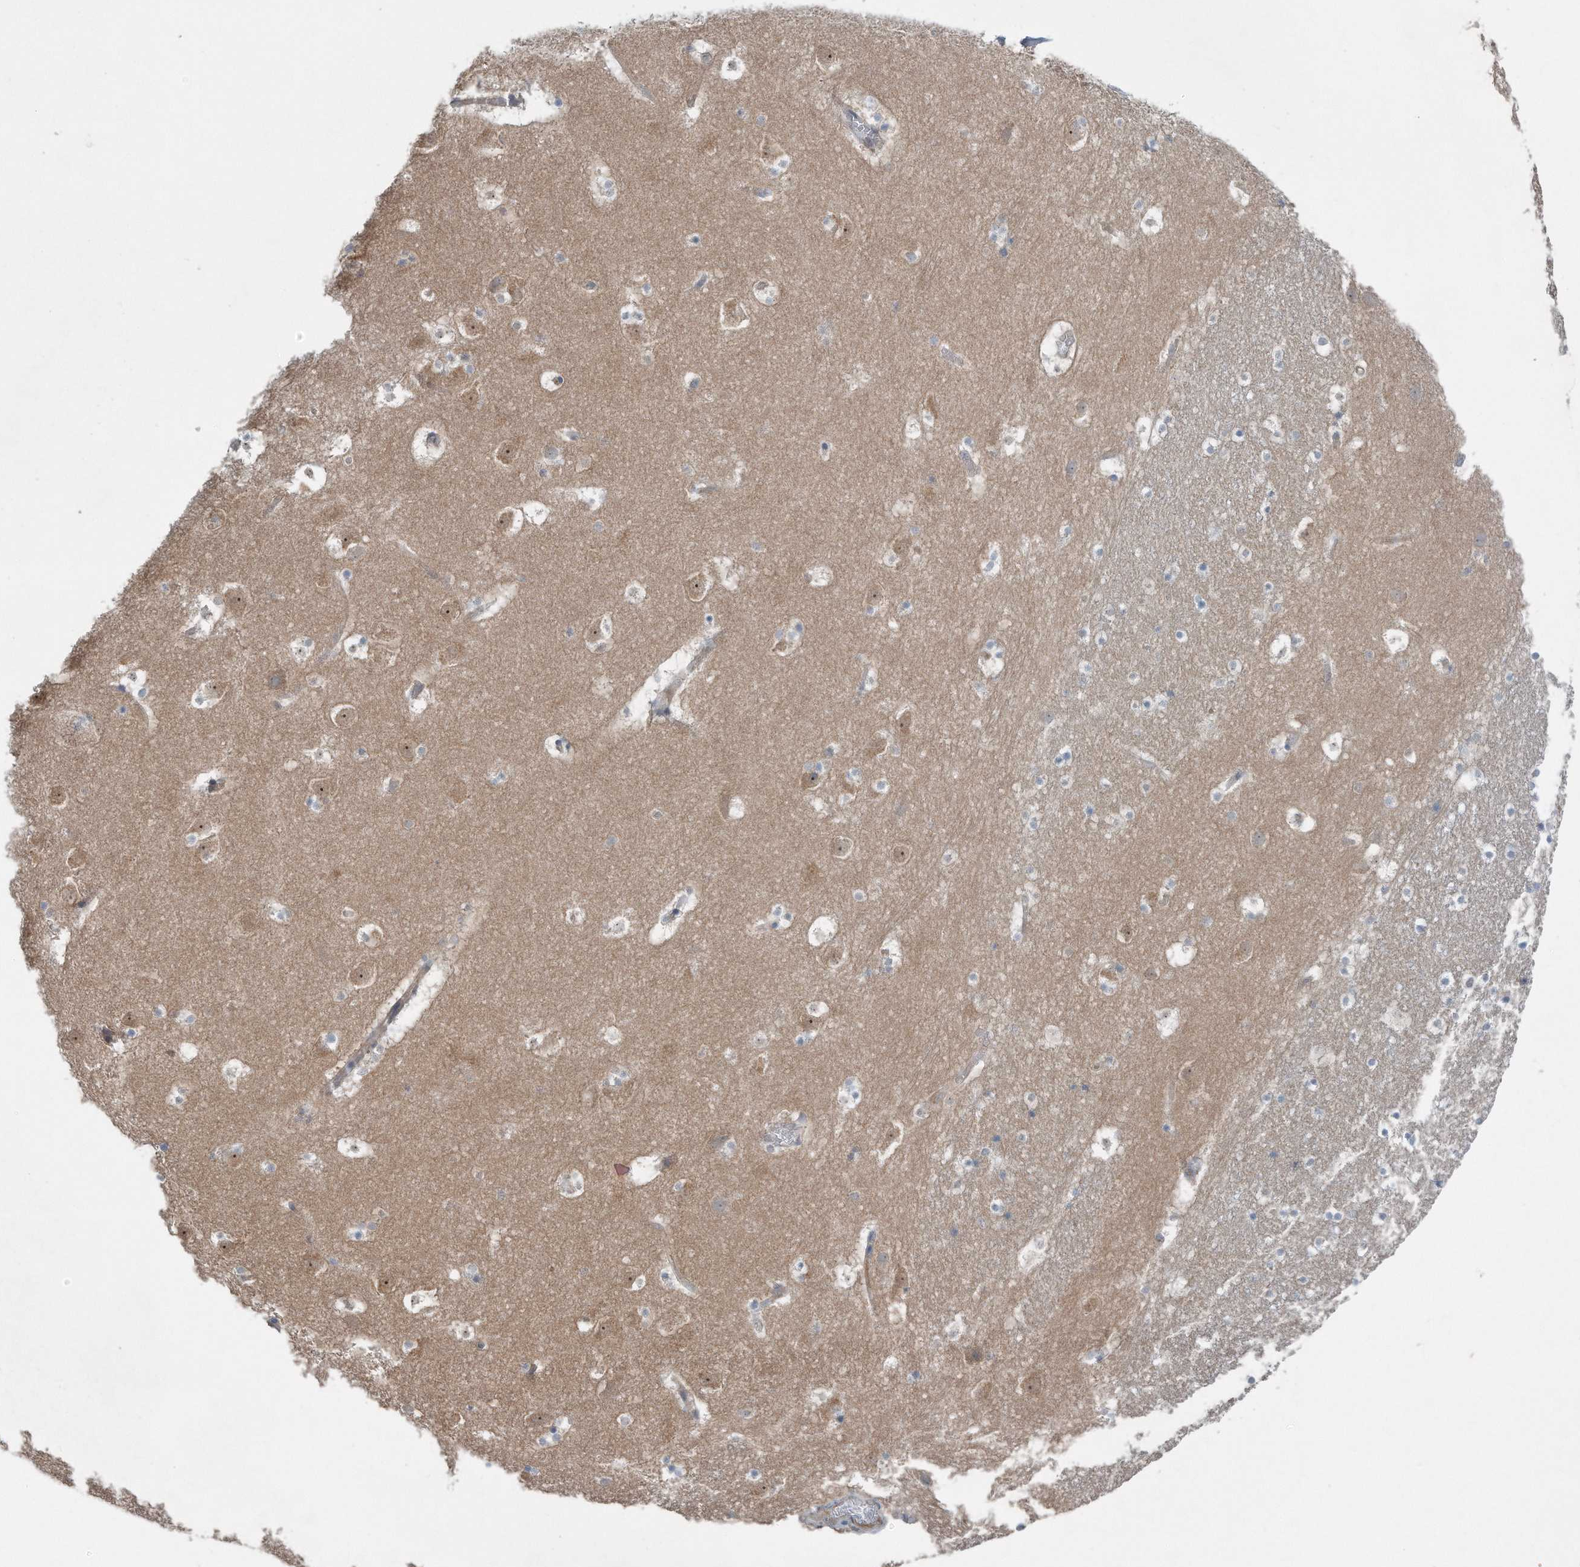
{"staining": {"intensity": "negative", "quantity": "none", "location": "none"}, "tissue": "caudate", "cell_type": "Glial cells", "image_type": "normal", "snomed": [{"axis": "morphology", "description": "Normal tissue, NOS"}, {"axis": "topography", "description": "Lateral ventricle wall"}], "caption": "Immunohistochemistry of normal human caudate displays no positivity in glial cells.", "gene": "YRDC", "patient": {"sex": "male", "age": 45}}